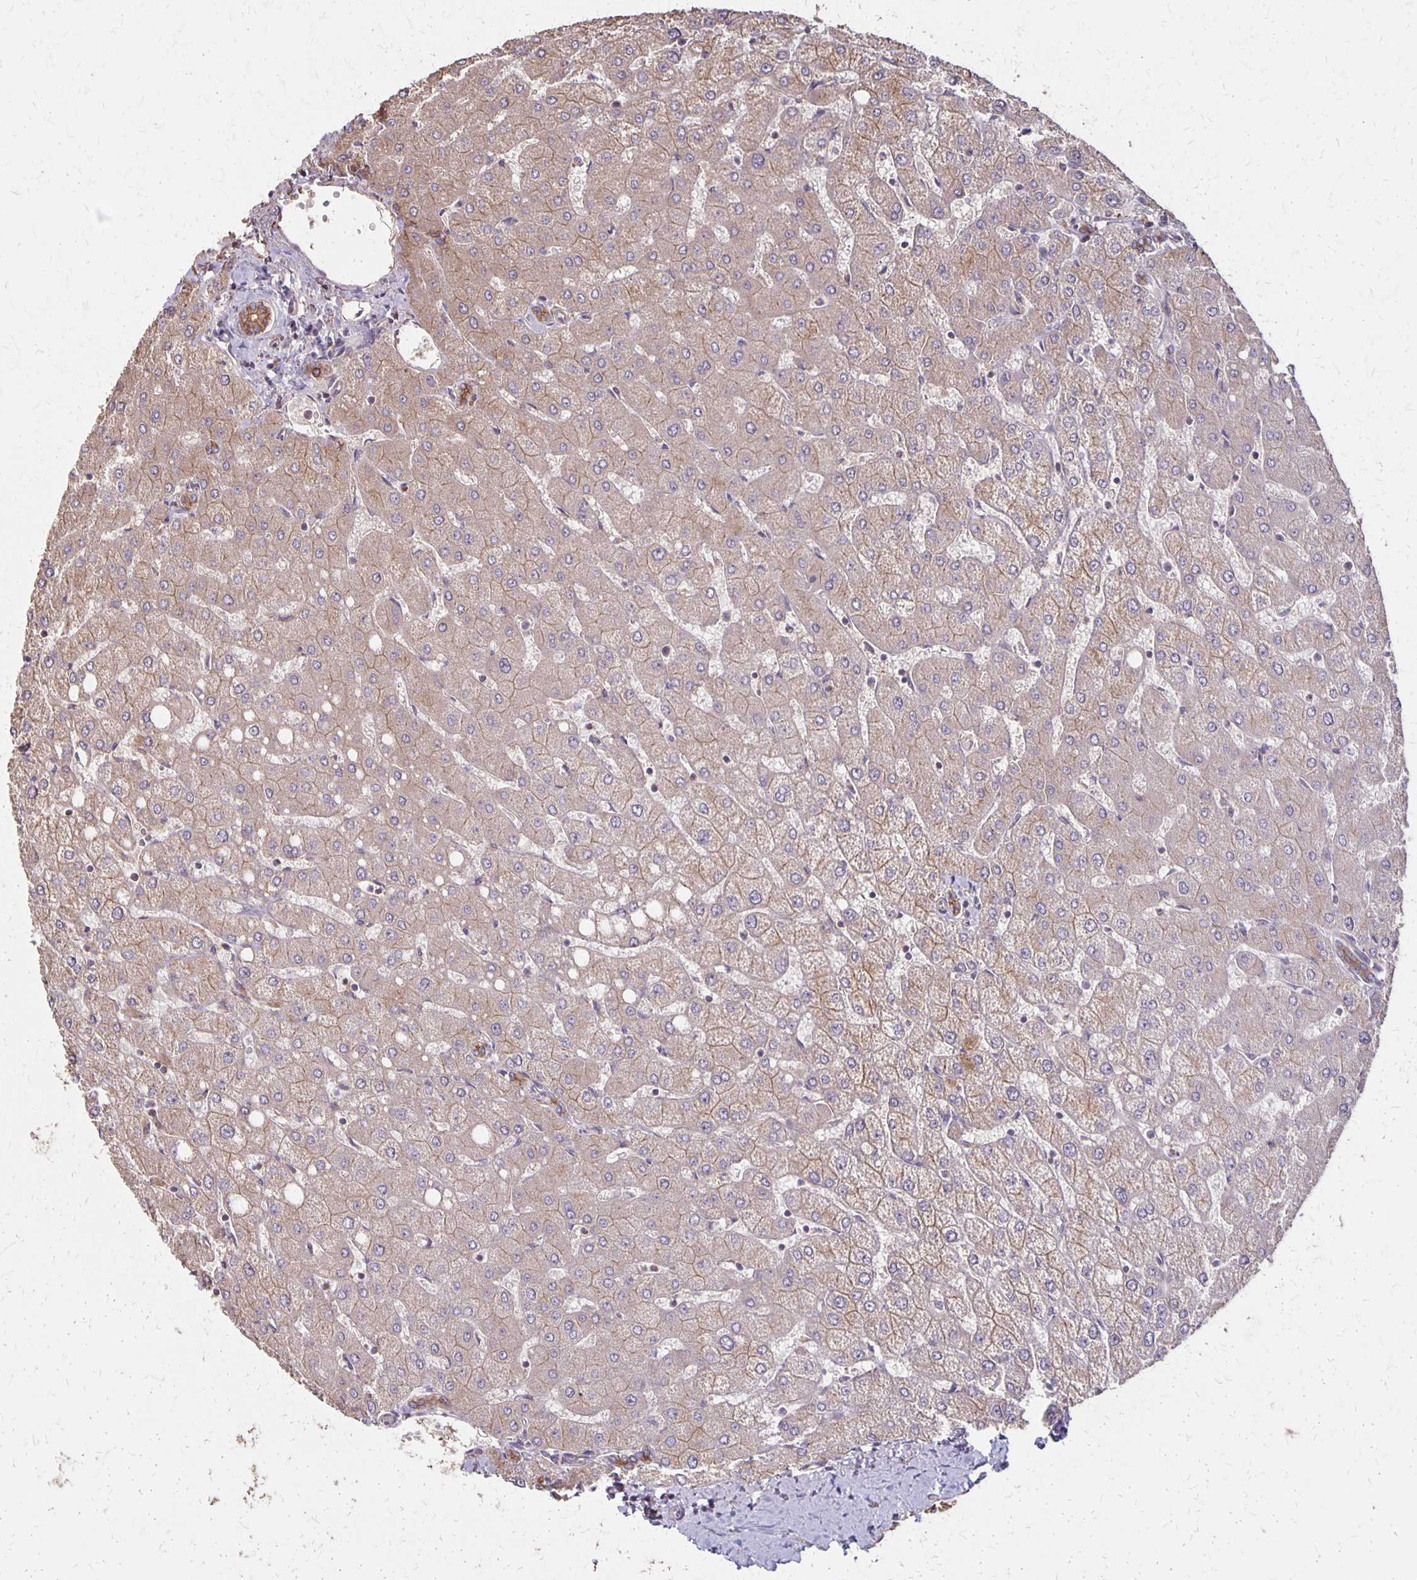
{"staining": {"intensity": "moderate", "quantity": ">75%", "location": "cytoplasmic/membranous"}, "tissue": "liver", "cell_type": "Cholangiocytes", "image_type": "normal", "snomed": [{"axis": "morphology", "description": "Normal tissue, NOS"}, {"axis": "topography", "description": "Liver"}], "caption": "Immunohistochemical staining of benign liver displays moderate cytoplasmic/membranous protein staining in about >75% of cholangiocytes. (DAB IHC with brightfield microscopy, high magnification).", "gene": "PROM2", "patient": {"sex": "female", "age": 54}}